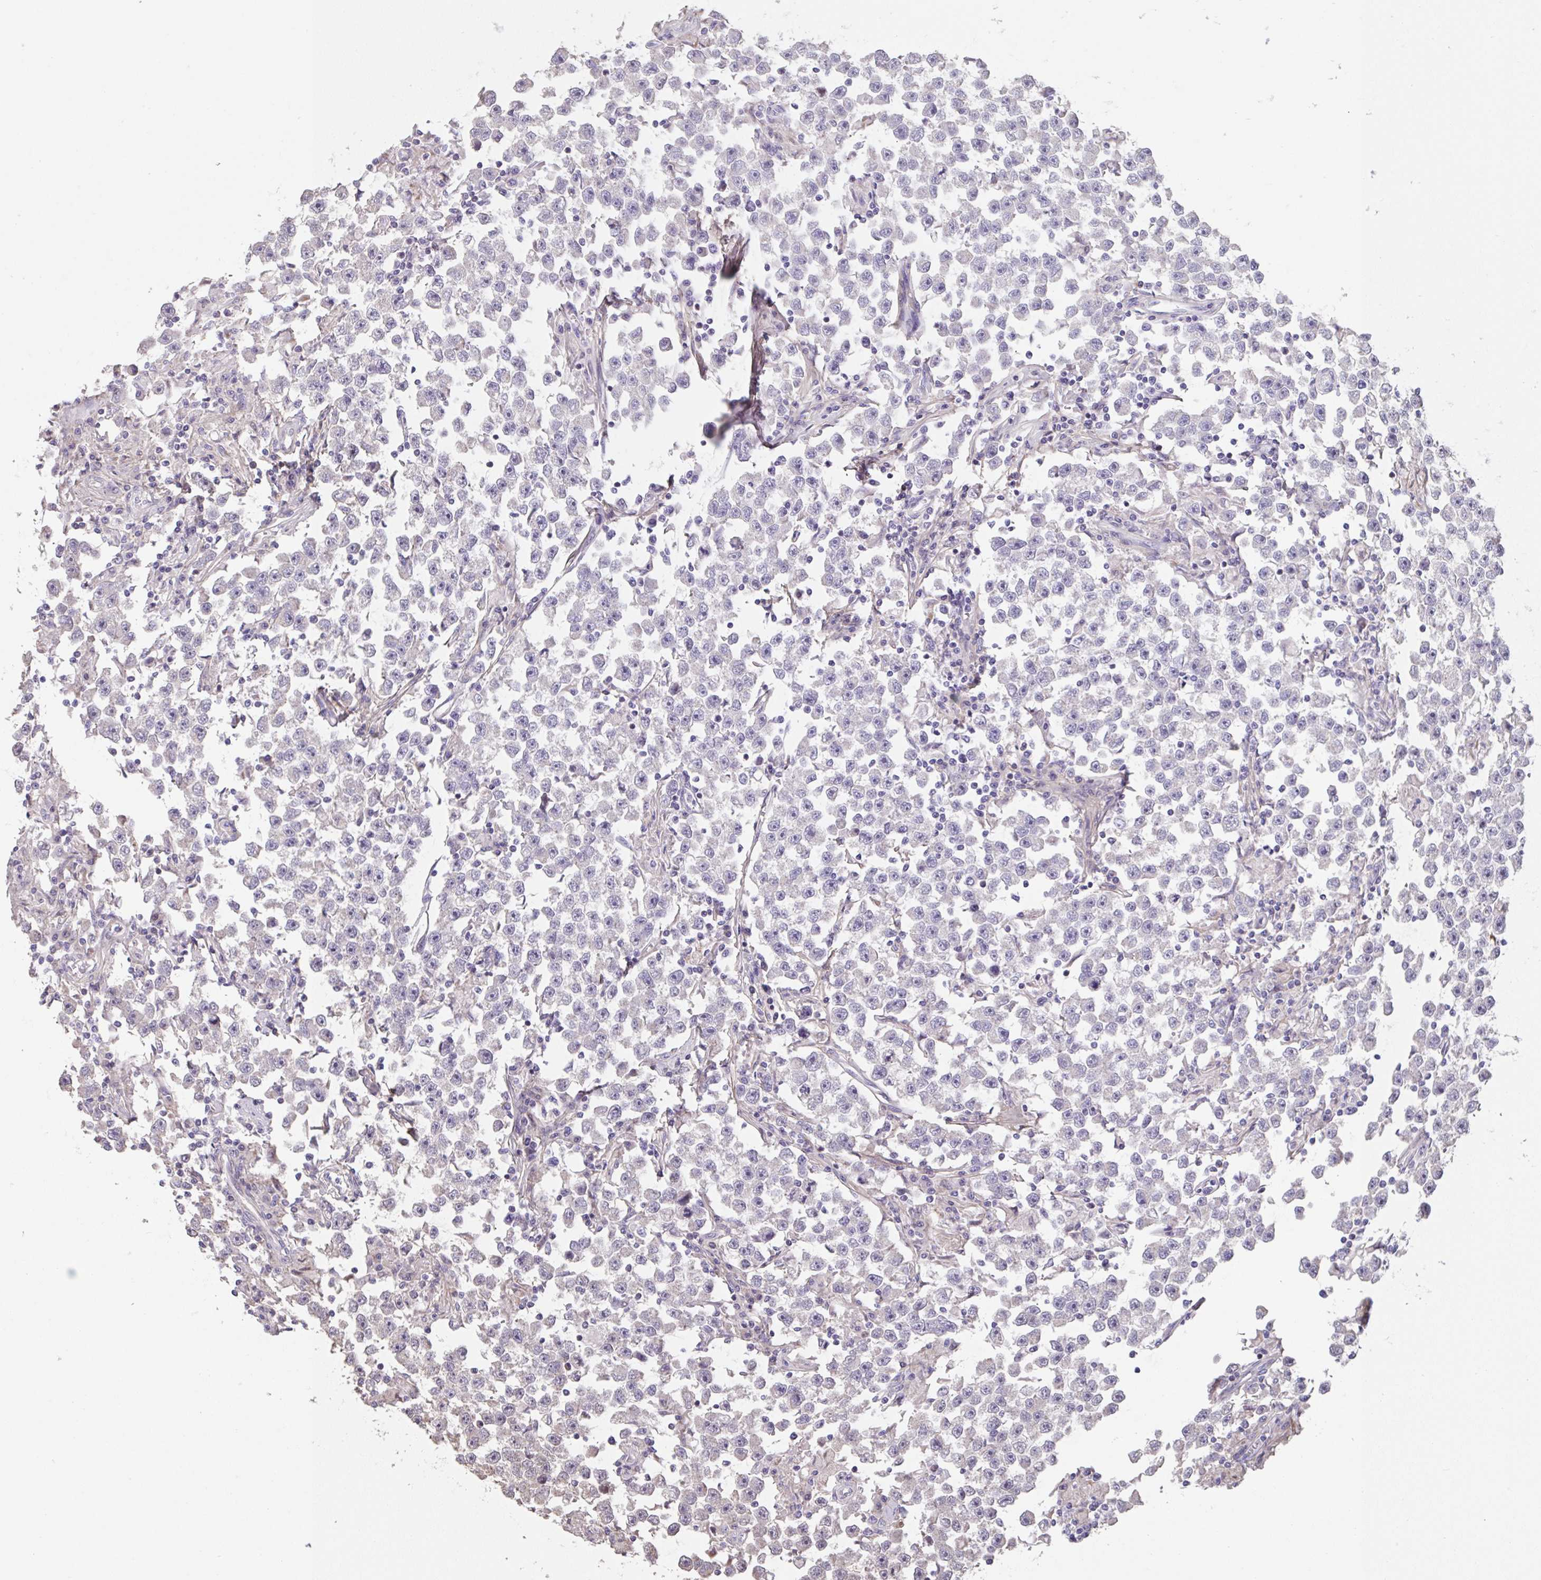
{"staining": {"intensity": "negative", "quantity": "none", "location": "none"}, "tissue": "testis cancer", "cell_type": "Tumor cells", "image_type": "cancer", "snomed": [{"axis": "morphology", "description": "Seminoma, NOS"}, {"axis": "topography", "description": "Testis"}], "caption": "Seminoma (testis) was stained to show a protein in brown. There is no significant positivity in tumor cells. (DAB IHC visualized using brightfield microscopy, high magnification).", "gene": "RUNDC3B", "patient": {"sex": "male", "age": 33}}